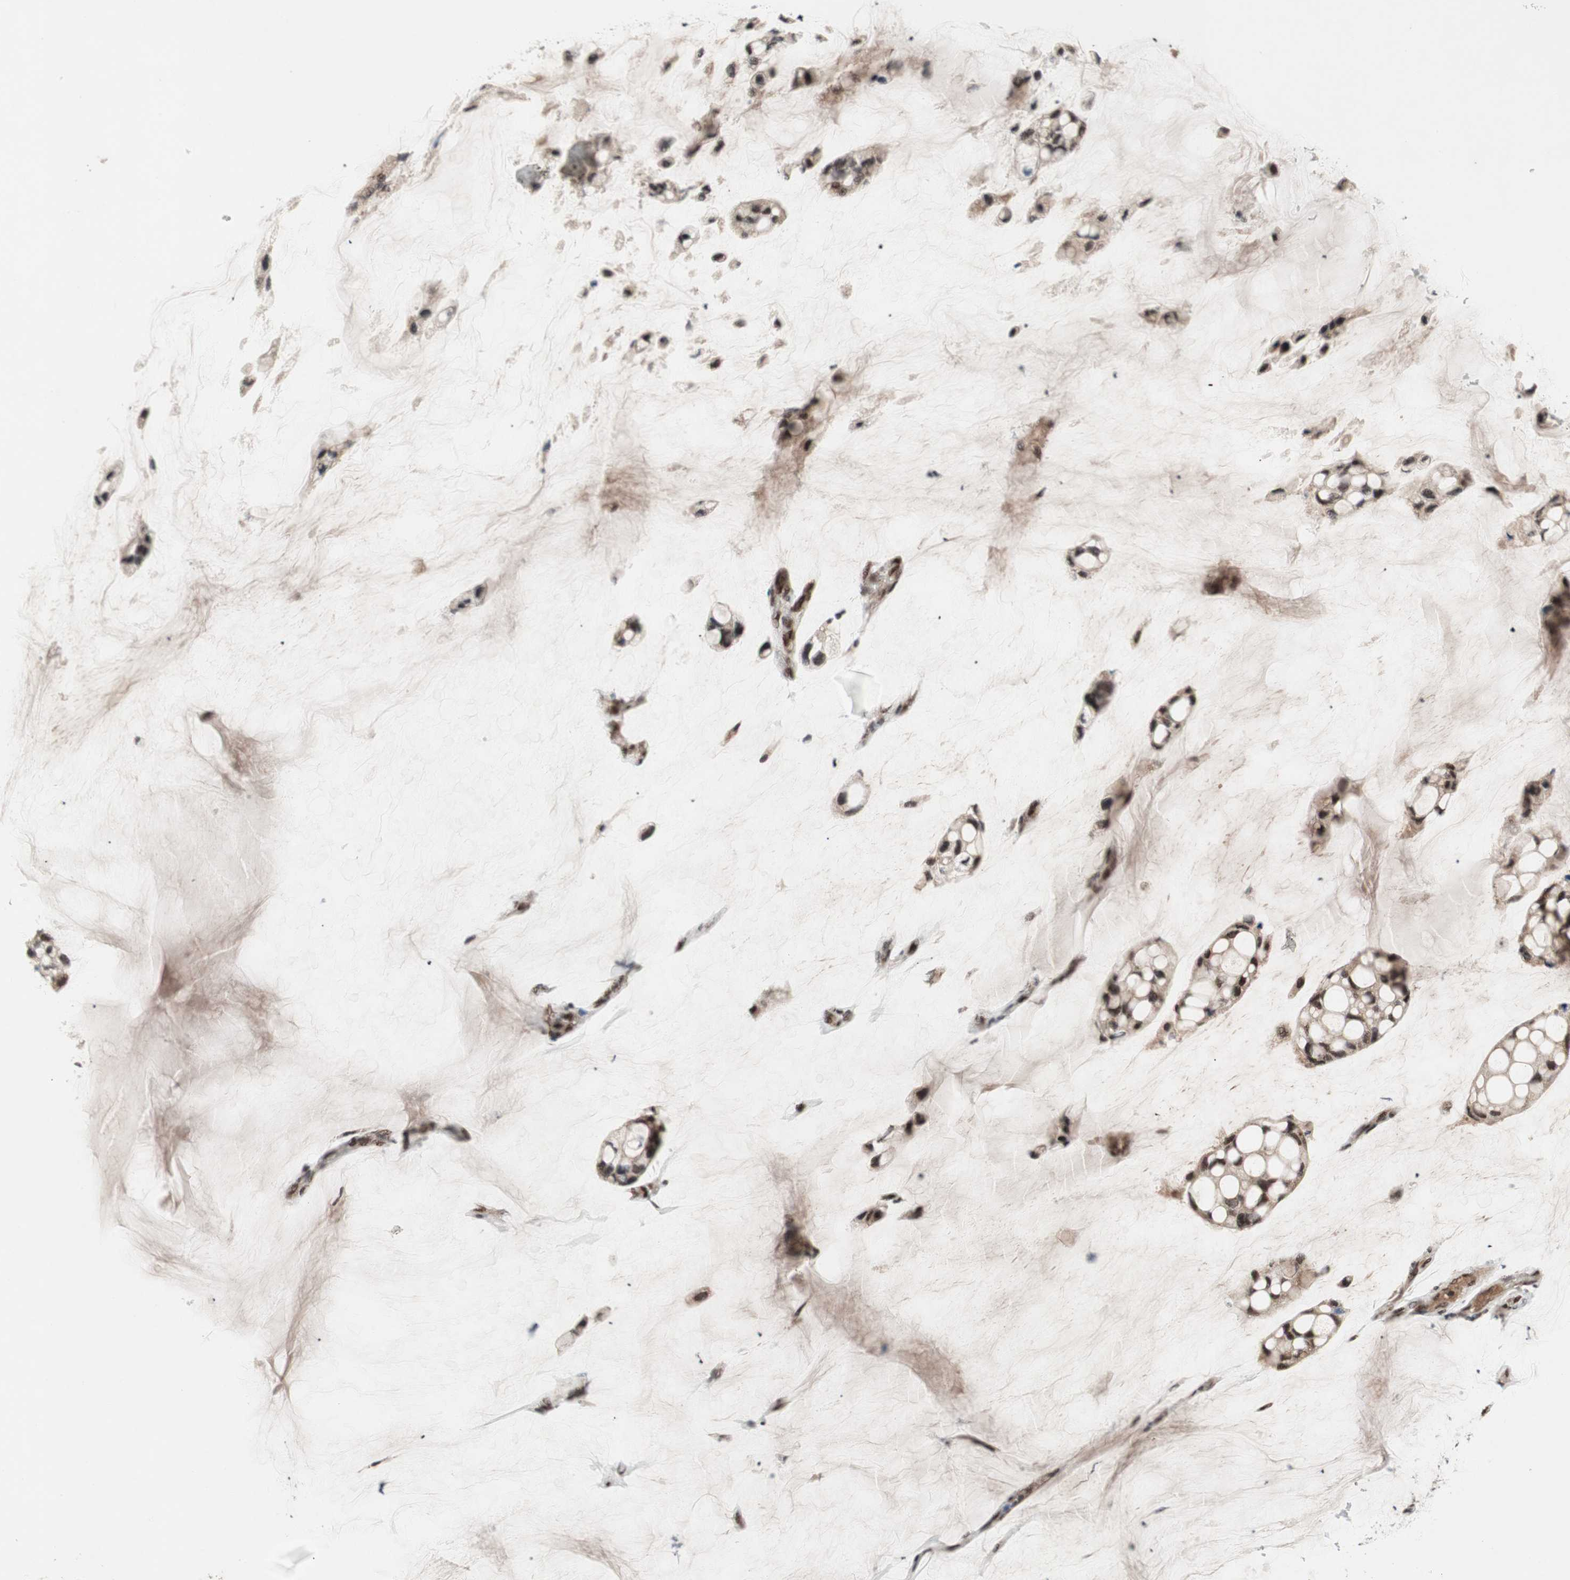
{"staining": {"intensity": "moderate", "quantity": ">75%", "location": "nuclear"}, "tissue": "ovarian cancer", "cell_type": "Tumor cells", "image_type": "cancer", "snomed": [{"axis": "morphology", "description": "Cystadenocarcinoma, mucinous, NOS"}, {"axis": "topography", "description": "Ovary"}], "caption": "Protein analysis of ovarian cancer (mucinous cystadenocarcinoma) tissue reveals moderate nuclear positivity in approximately >75% of tumor cells.", "gene": "TCF12", "patient": {"sex": "female", "age": 39}}